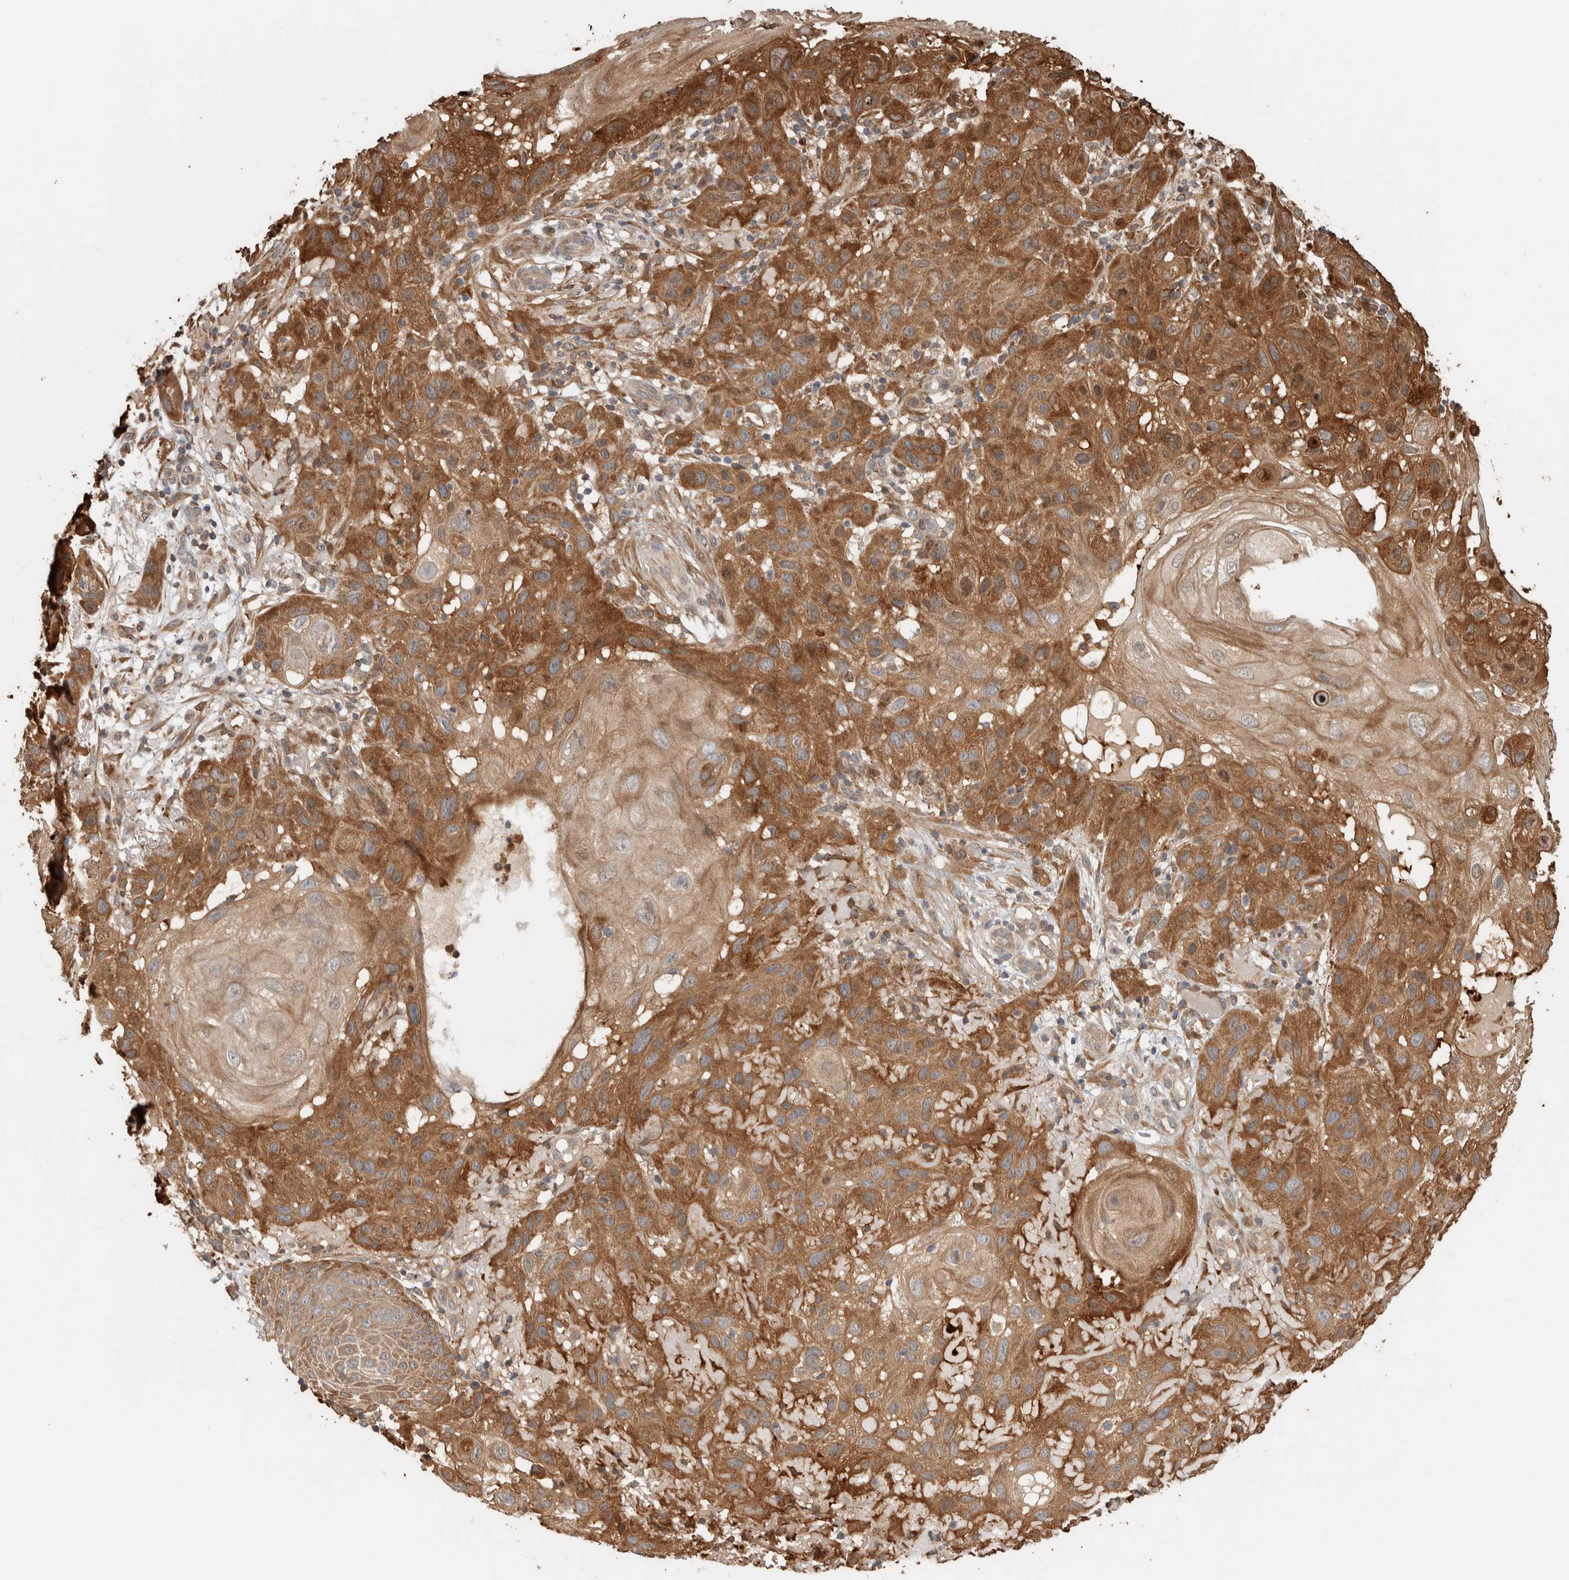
{"staining": {"intensity": "moderate", "quantity": ">75%", "location": "cytoplasmic/membranous"}, "tissue": "skin cancer", "cell_type": "Tumor cells", "image_type": "cancer", "snomed": [{"axis": "morphology", "description": "Squamous cell carcinoma, NOS"}, {"axis": "topography", "description": "Skin"}], "caption": "Tumor cells reveal moderate cytoplasmic/membranous staining in approximately >75% of cells in skin cancer.", "gene": "CNTROB", "patient": {"sex": "female", "age": 96}}